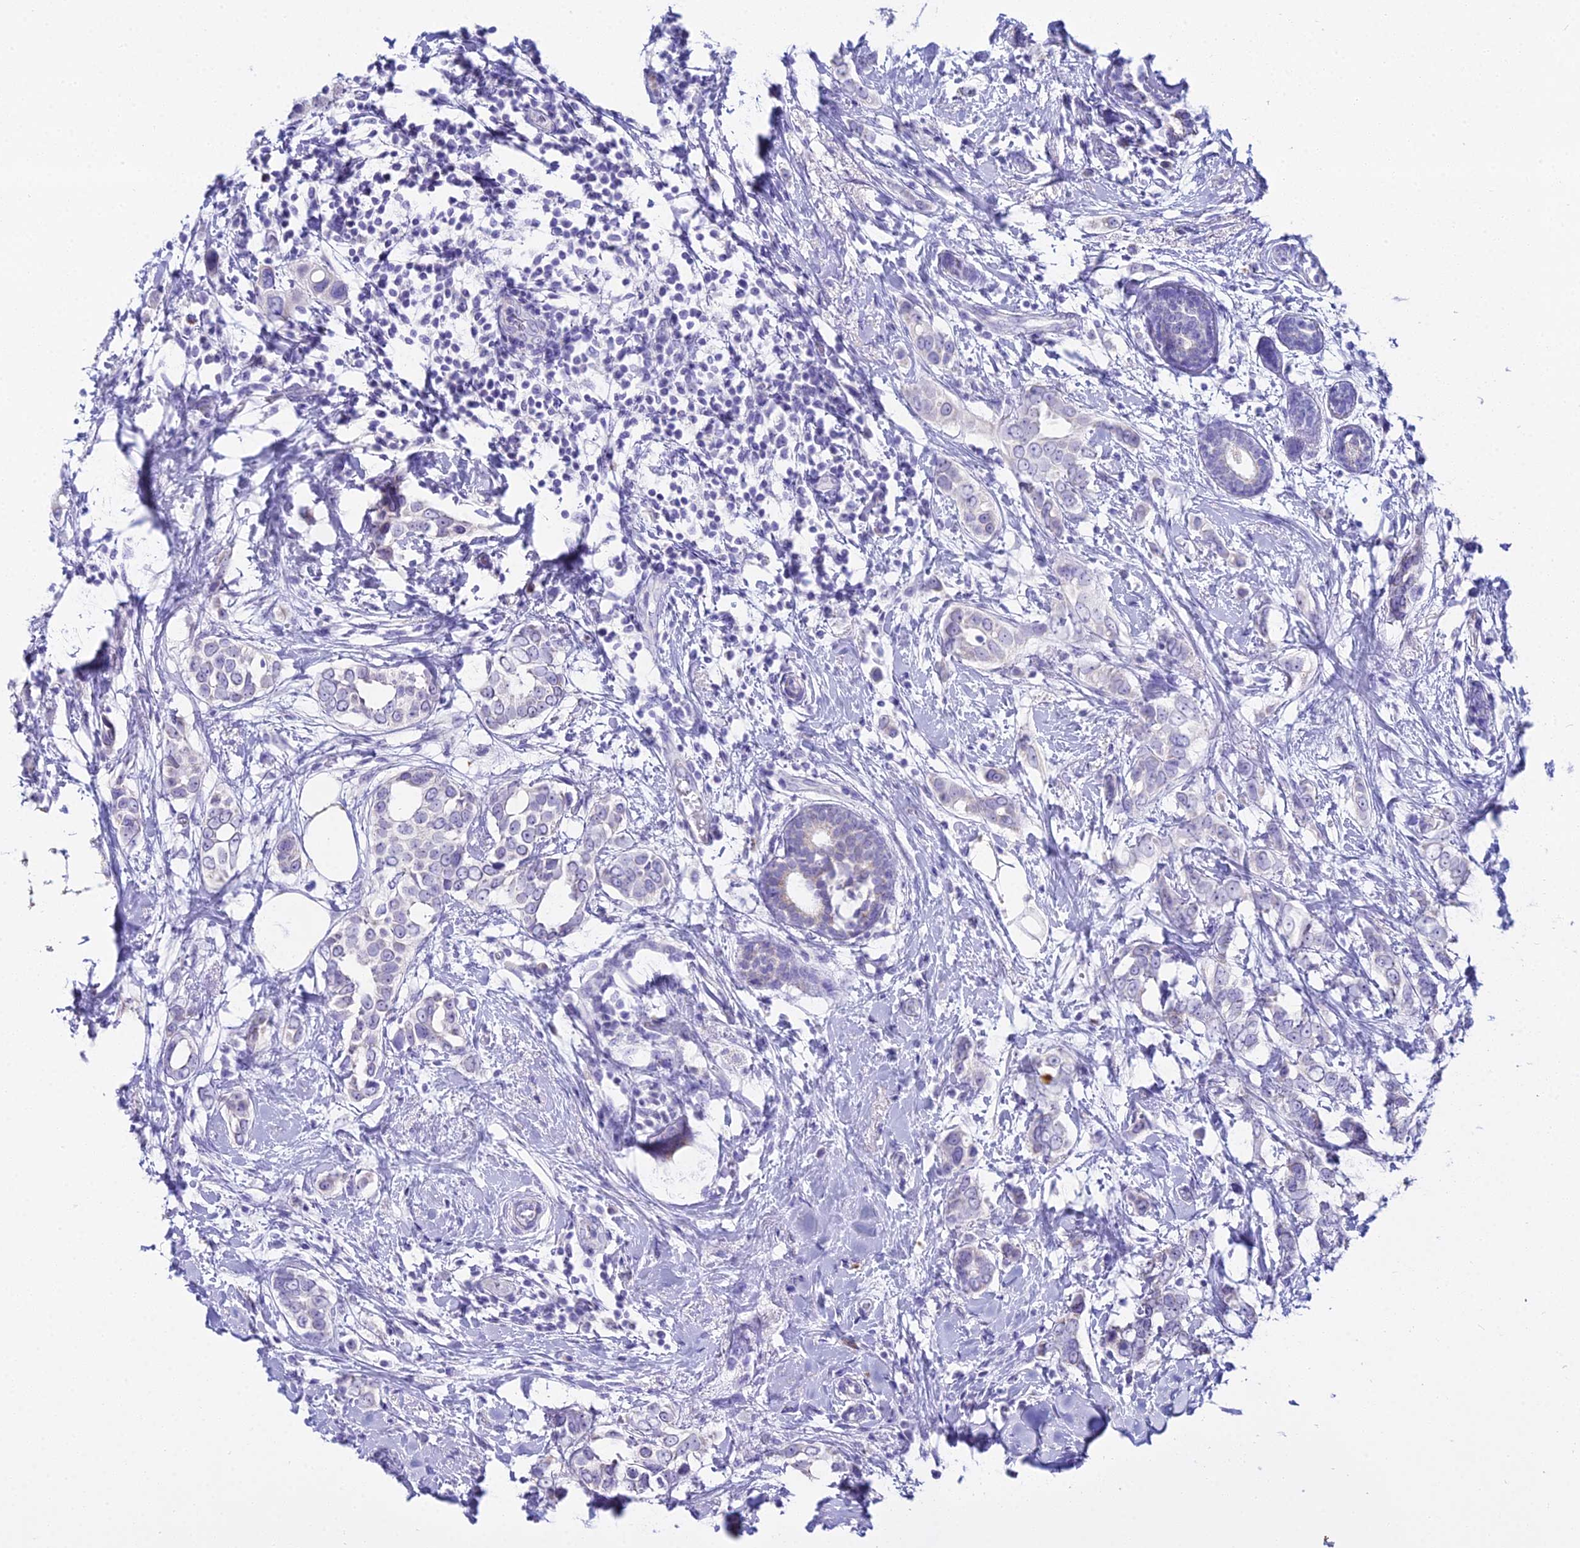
{"staining": {"intensity": "negative", "quantity": "none", "location": "none"}, "tissue": "breast cancer", "cell_type": "Tumor cells", "image_type": "cancer", "snomed": [{"axis": "morphology", "description": "Lobular carcinoma"}, {"axis": "topography", "description": "Breast"}], "caption": "IHC image of lobular carcinoma (breast) stained for a protein (brown), which exhibits no positivity in tumor cells.", "gene": "CGB2", "patient": {"sex": "female", "age": 51}}